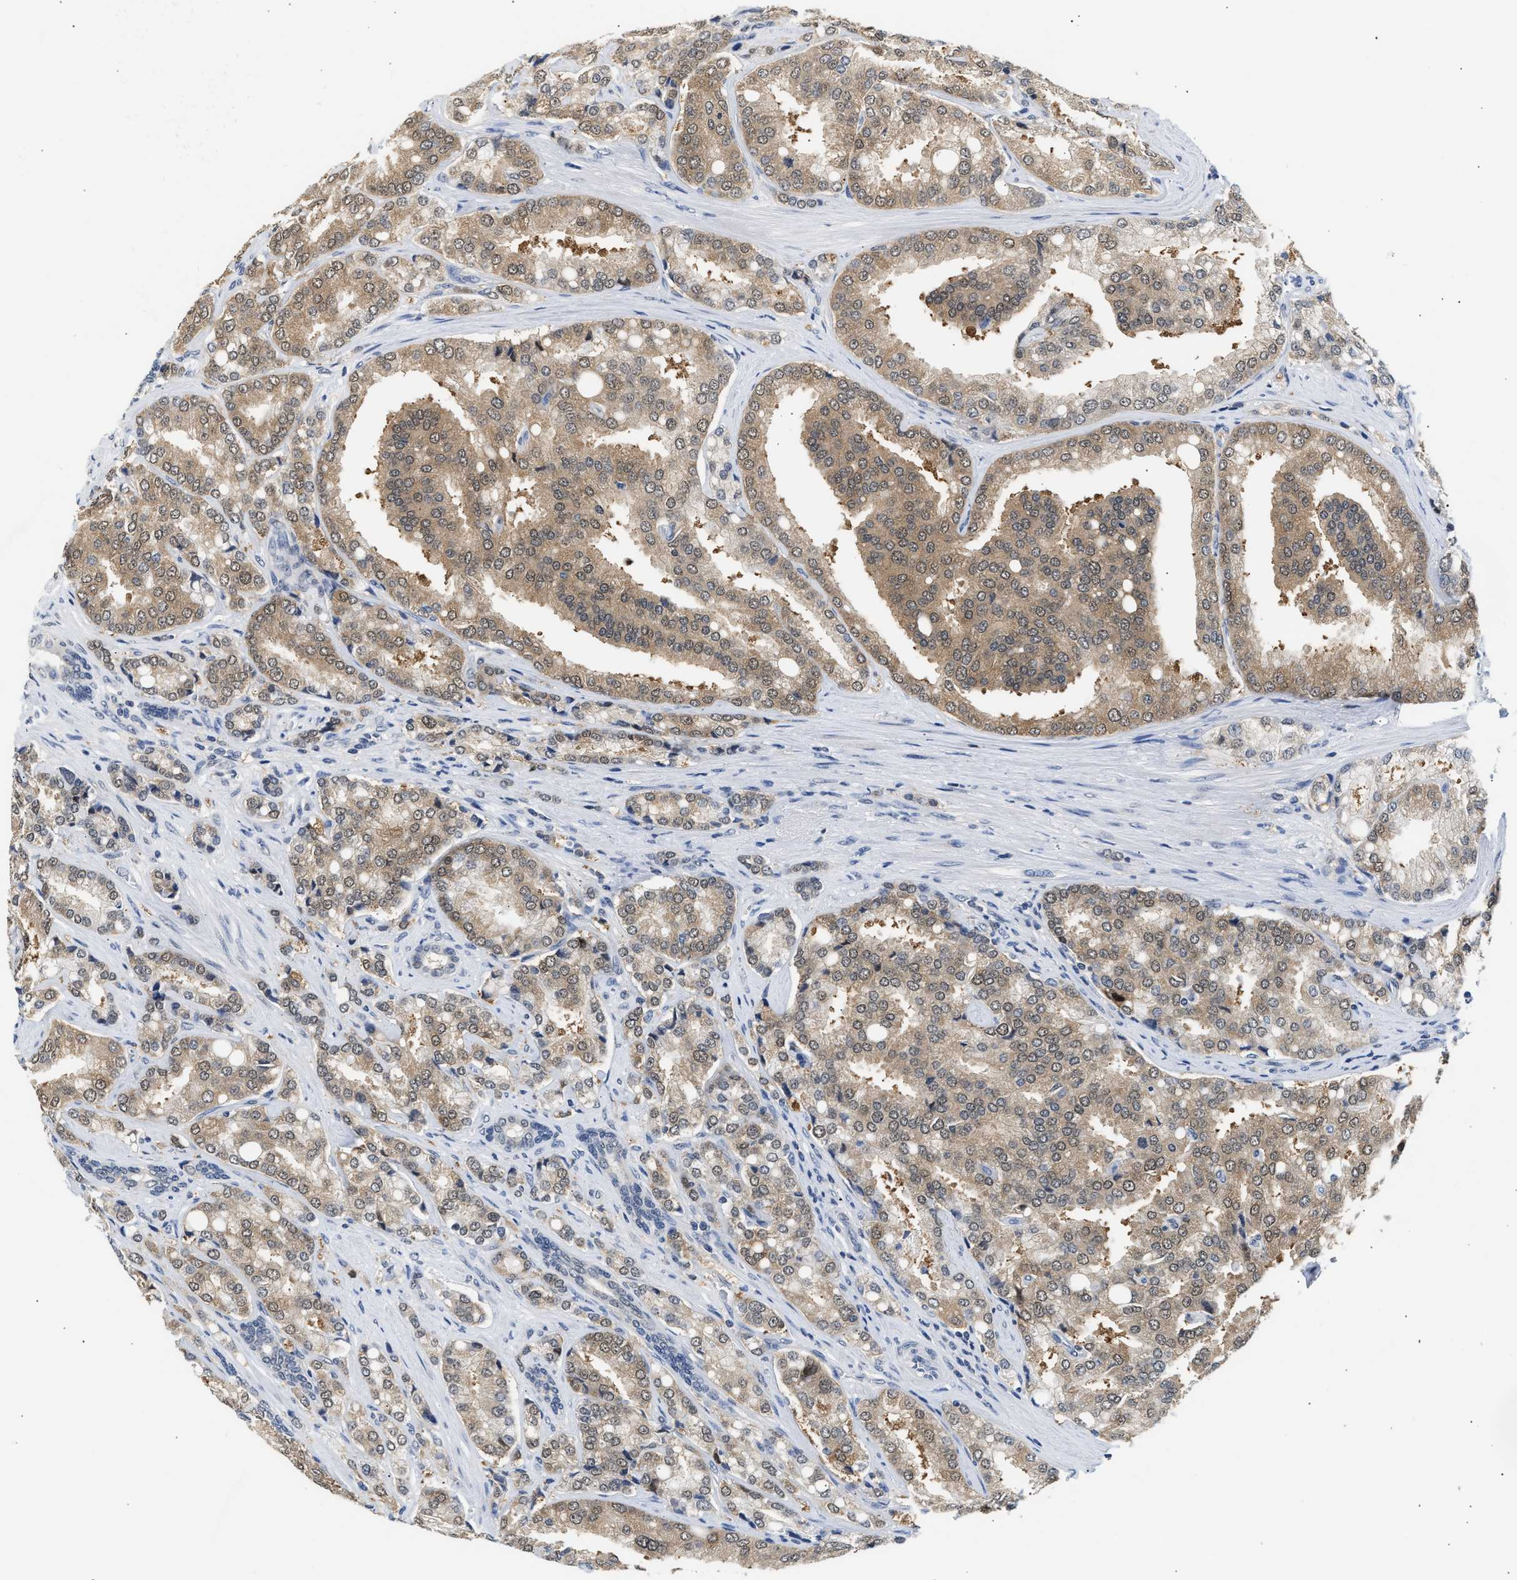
{"staining": {"intensity": "moderate", "quantity": ">75%", "location": "cytoplasmic/membranous,nuclear"}, "tissue": "prostate cancer", "cell_type": "Tumor cells", "image_type": "cancer", "snomed": [{"axis": "morphology", "description": "Adenocarcinoma, High grade"}, {"axis": "topography", "description": "Prostate"}], "caption": "IHC of human prostate adenocarcinoma (high-grade) shows medium levels of moderate cytoplasmic/membranous and nuclear positivity in about >75% of tumor cells.", "gene": "PPM1L", "patient": {"sex": "male", "age": 50}}